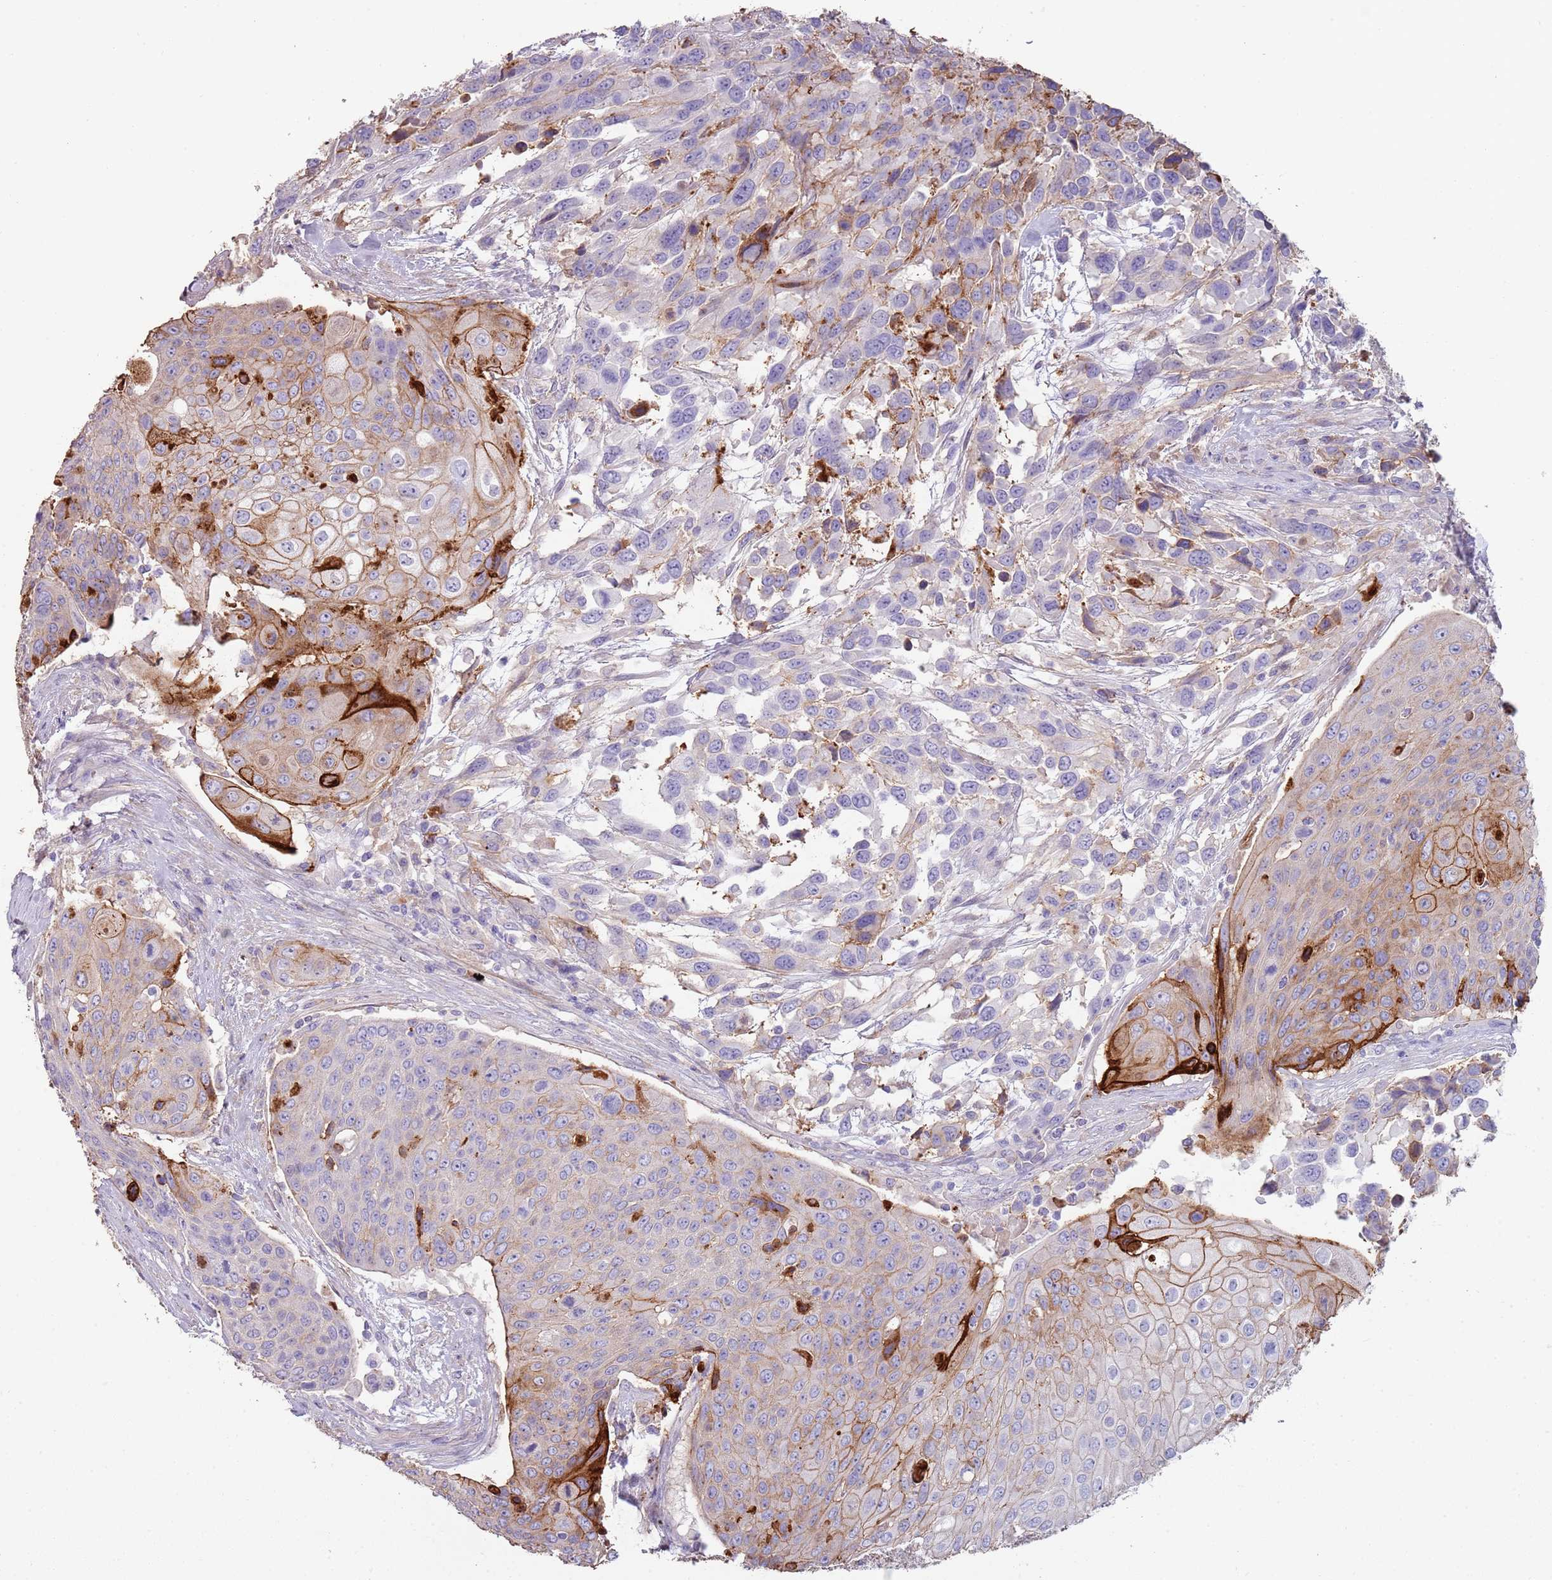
{"staining": {"intensity": "moderate", "quantity": "<25%", "location": "cytoplasmic/membranous"}, "tissue": "urothelial cancer", "cell_type": "Tumor cells", "image_type": "cancer", "snomed": [{"axis": "morphology", "description": "Urothelial carcinoma, High grade"}, {"axis": "topography", "description": "Urinary bladder"}], "caption": "Protein positivity by immunohistochemistry displays moderate cytoplasmic/membranous expression in about <25% of tumor cells in urothelial cancer.", "gene": "NBPF3", "patient": {"sex": "female", "age": 70}}